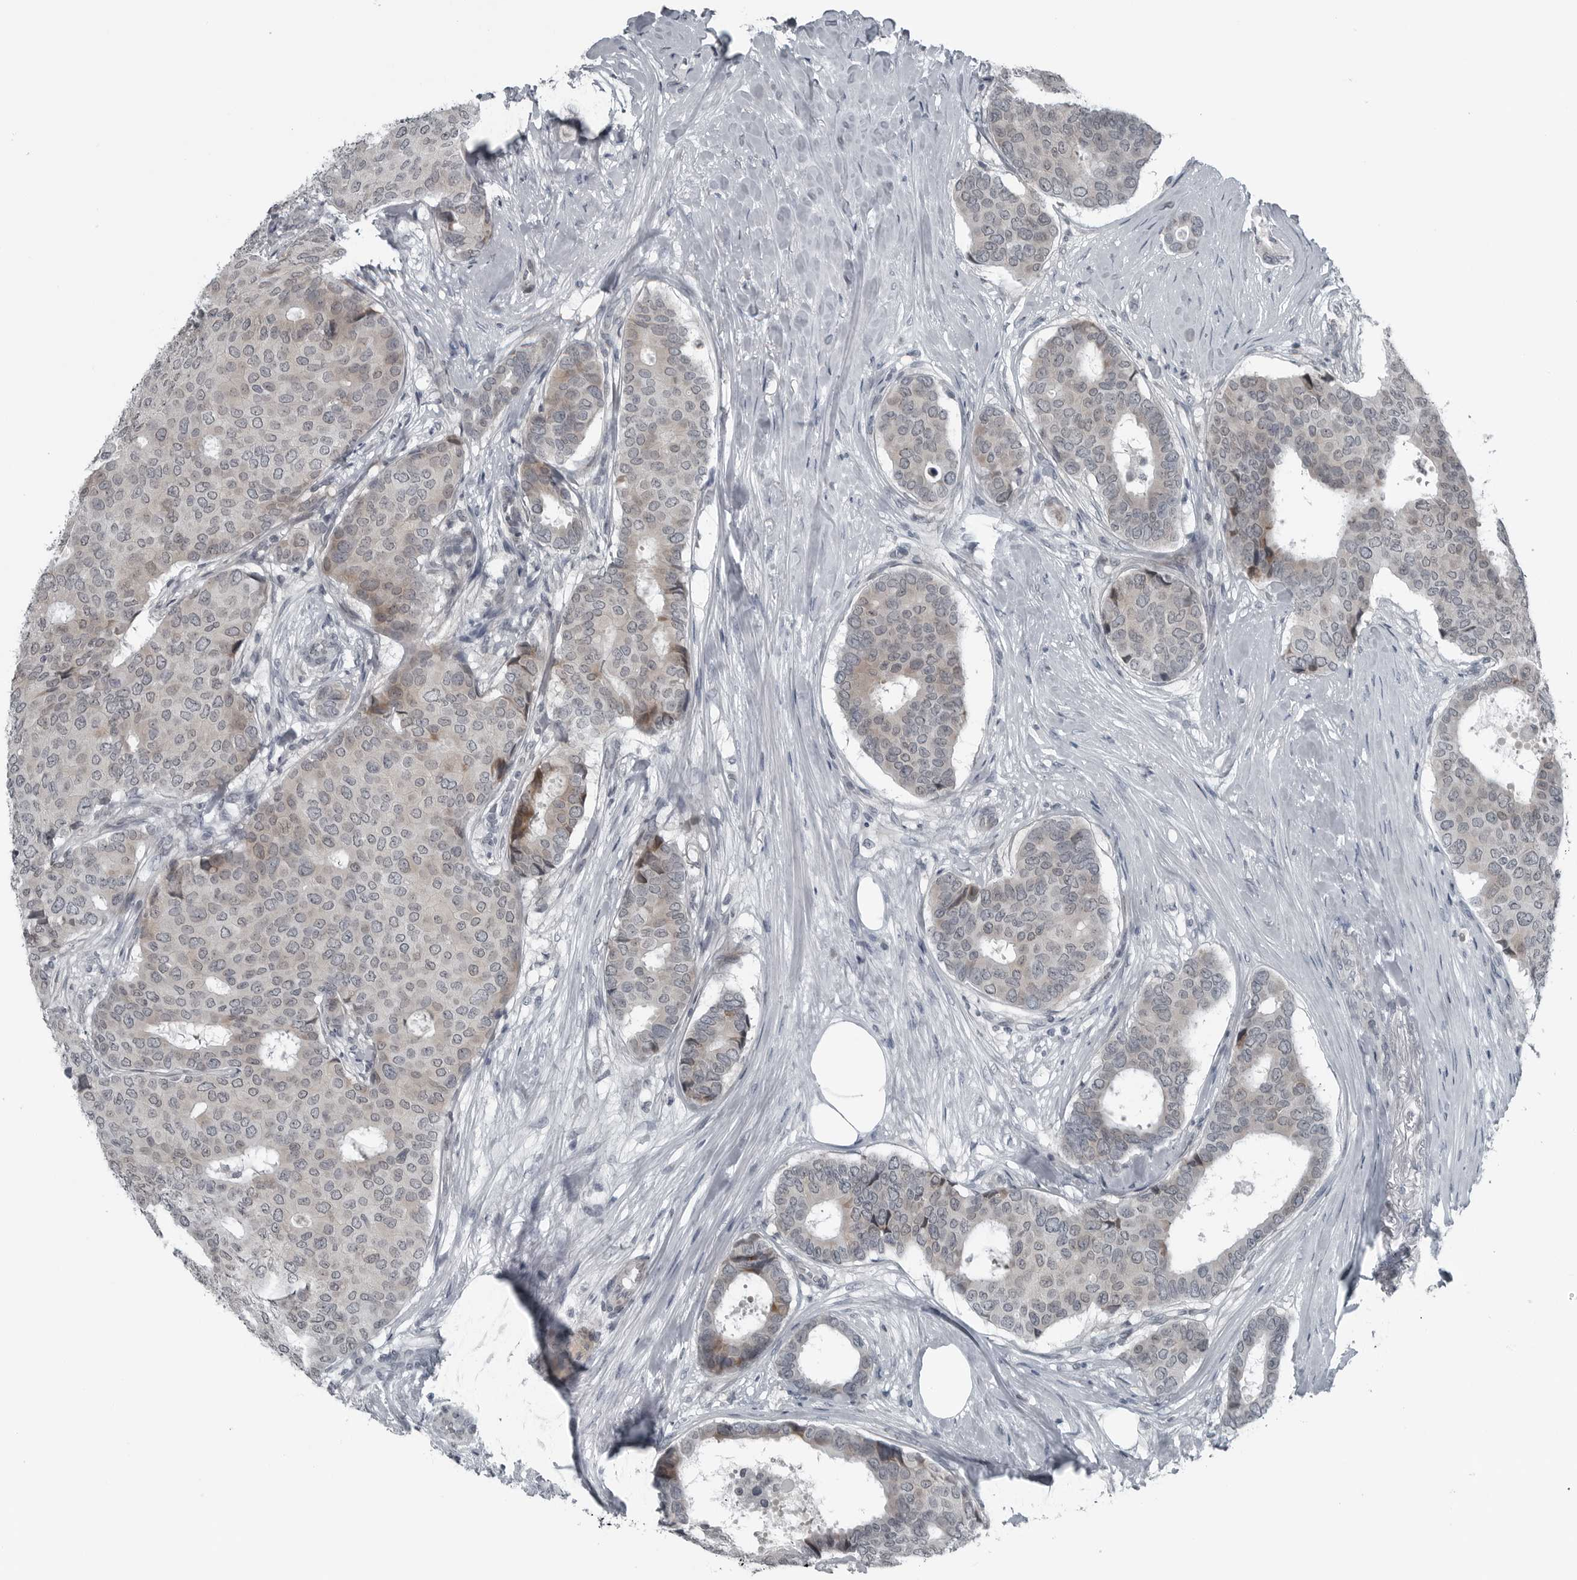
{"staining": {"intensity": "weak", "quantity": "<25%", "location": "cytoplasmic/membranous"}, "tissue": "breast cancer", "cell_type": "Tumor cells", "image_type": "cancer", "snomed": [{"axis": "morphology", "description": "Duct carcinoma"}, {"axis": "topography", "description": "Breast"}], "caption": "The micrograph displays no significant expression in tumor cells of breast cancer (infiltrating ductal carcinoma).", "gene": "DNAAF11", "patient": {"sex": "female", "age": 75}}